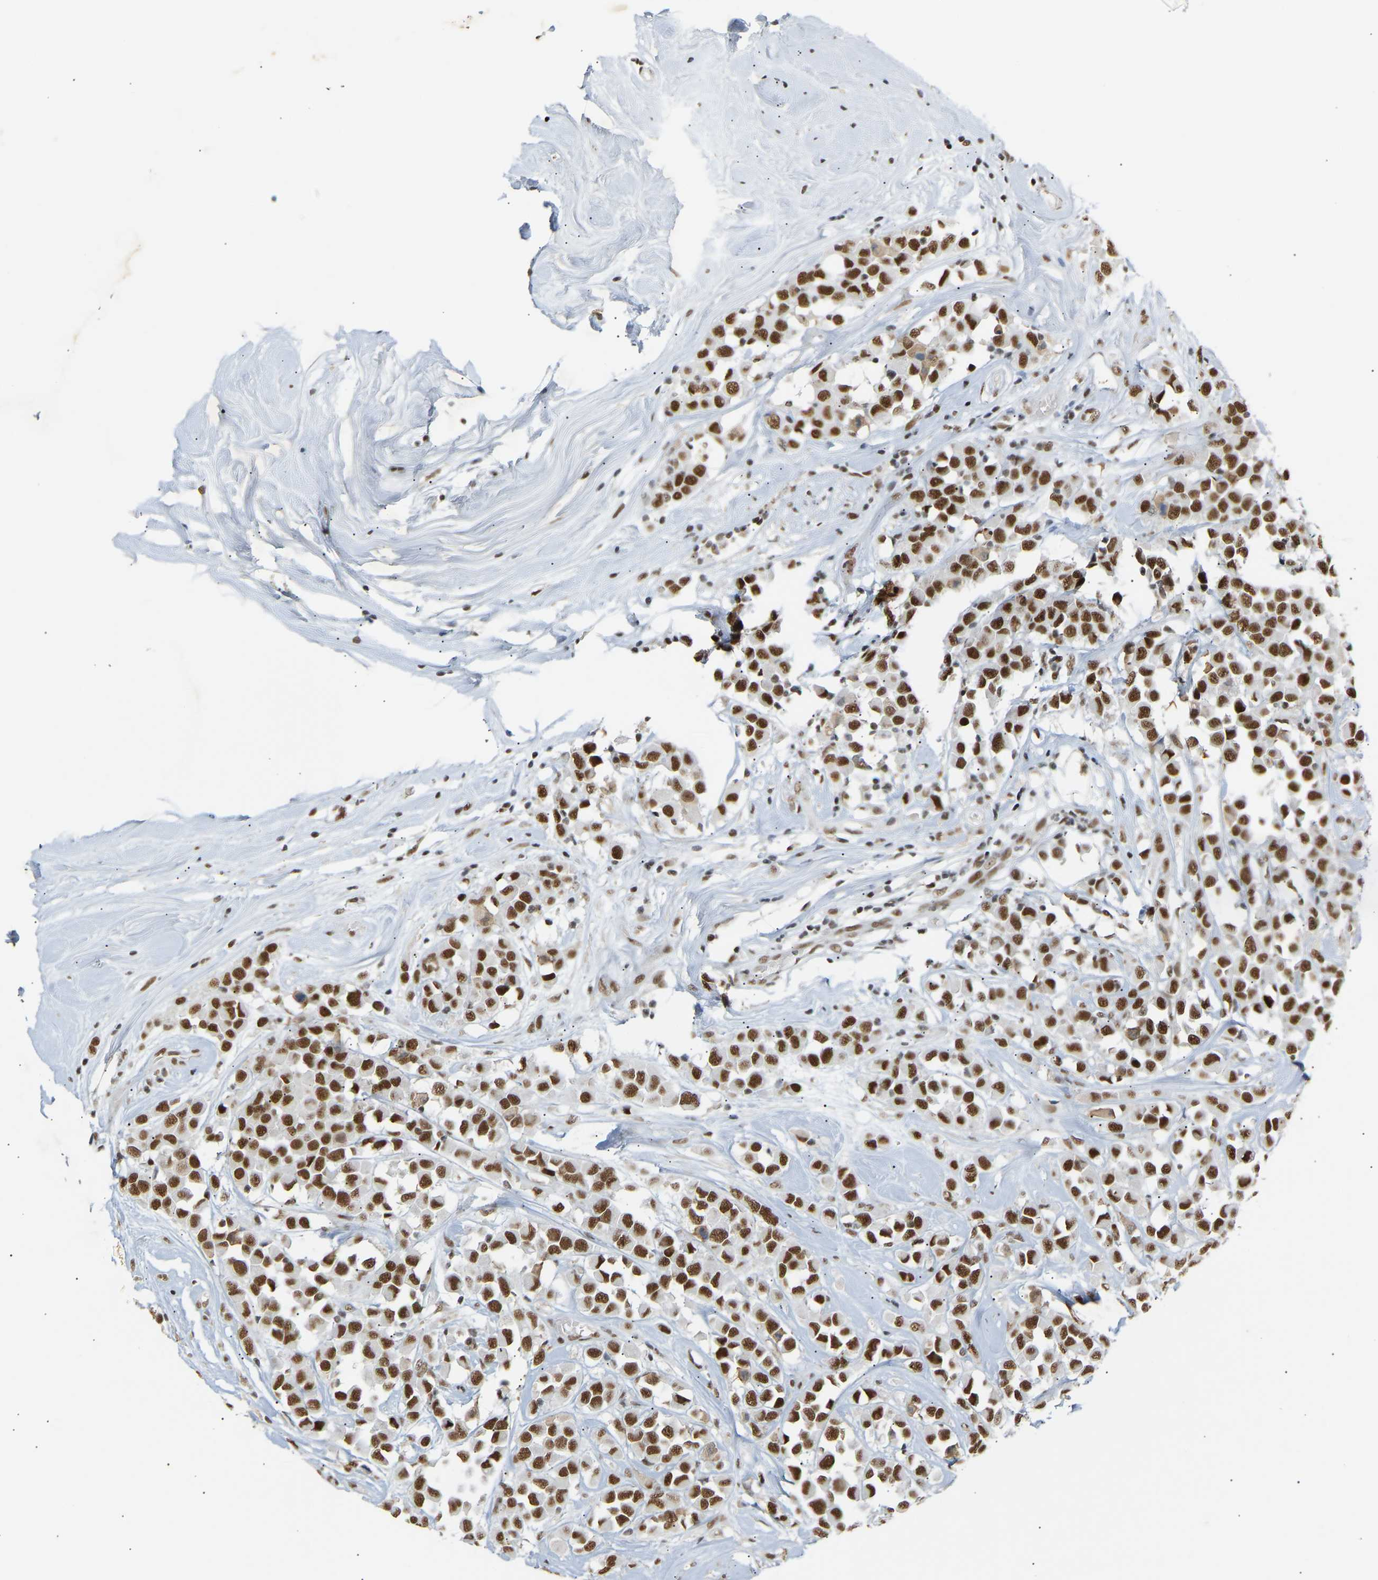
{"staining": {"intensity": "strong", "quantity": ">75%", "location": "nuclear"}, "tissue": "breast cancer", "cell_type": "Tumor cells", "image_type": "cancer", "snomed": [{"axis": "morphology", "description": "Duct carcinoma"}, {"axis": "topography", "description": "Breast"}], "caption": "Invasive ductal carcinoma (breast) tissue exhibits strong nuclear staining in approximately >75% of tumor cells, visualized by immunohistochemistry. (brown staining indicates protein expression, while blue staining denotes nuclei).", "gene": "NELFB", "patient": {"sex": "female", "age": 61}}